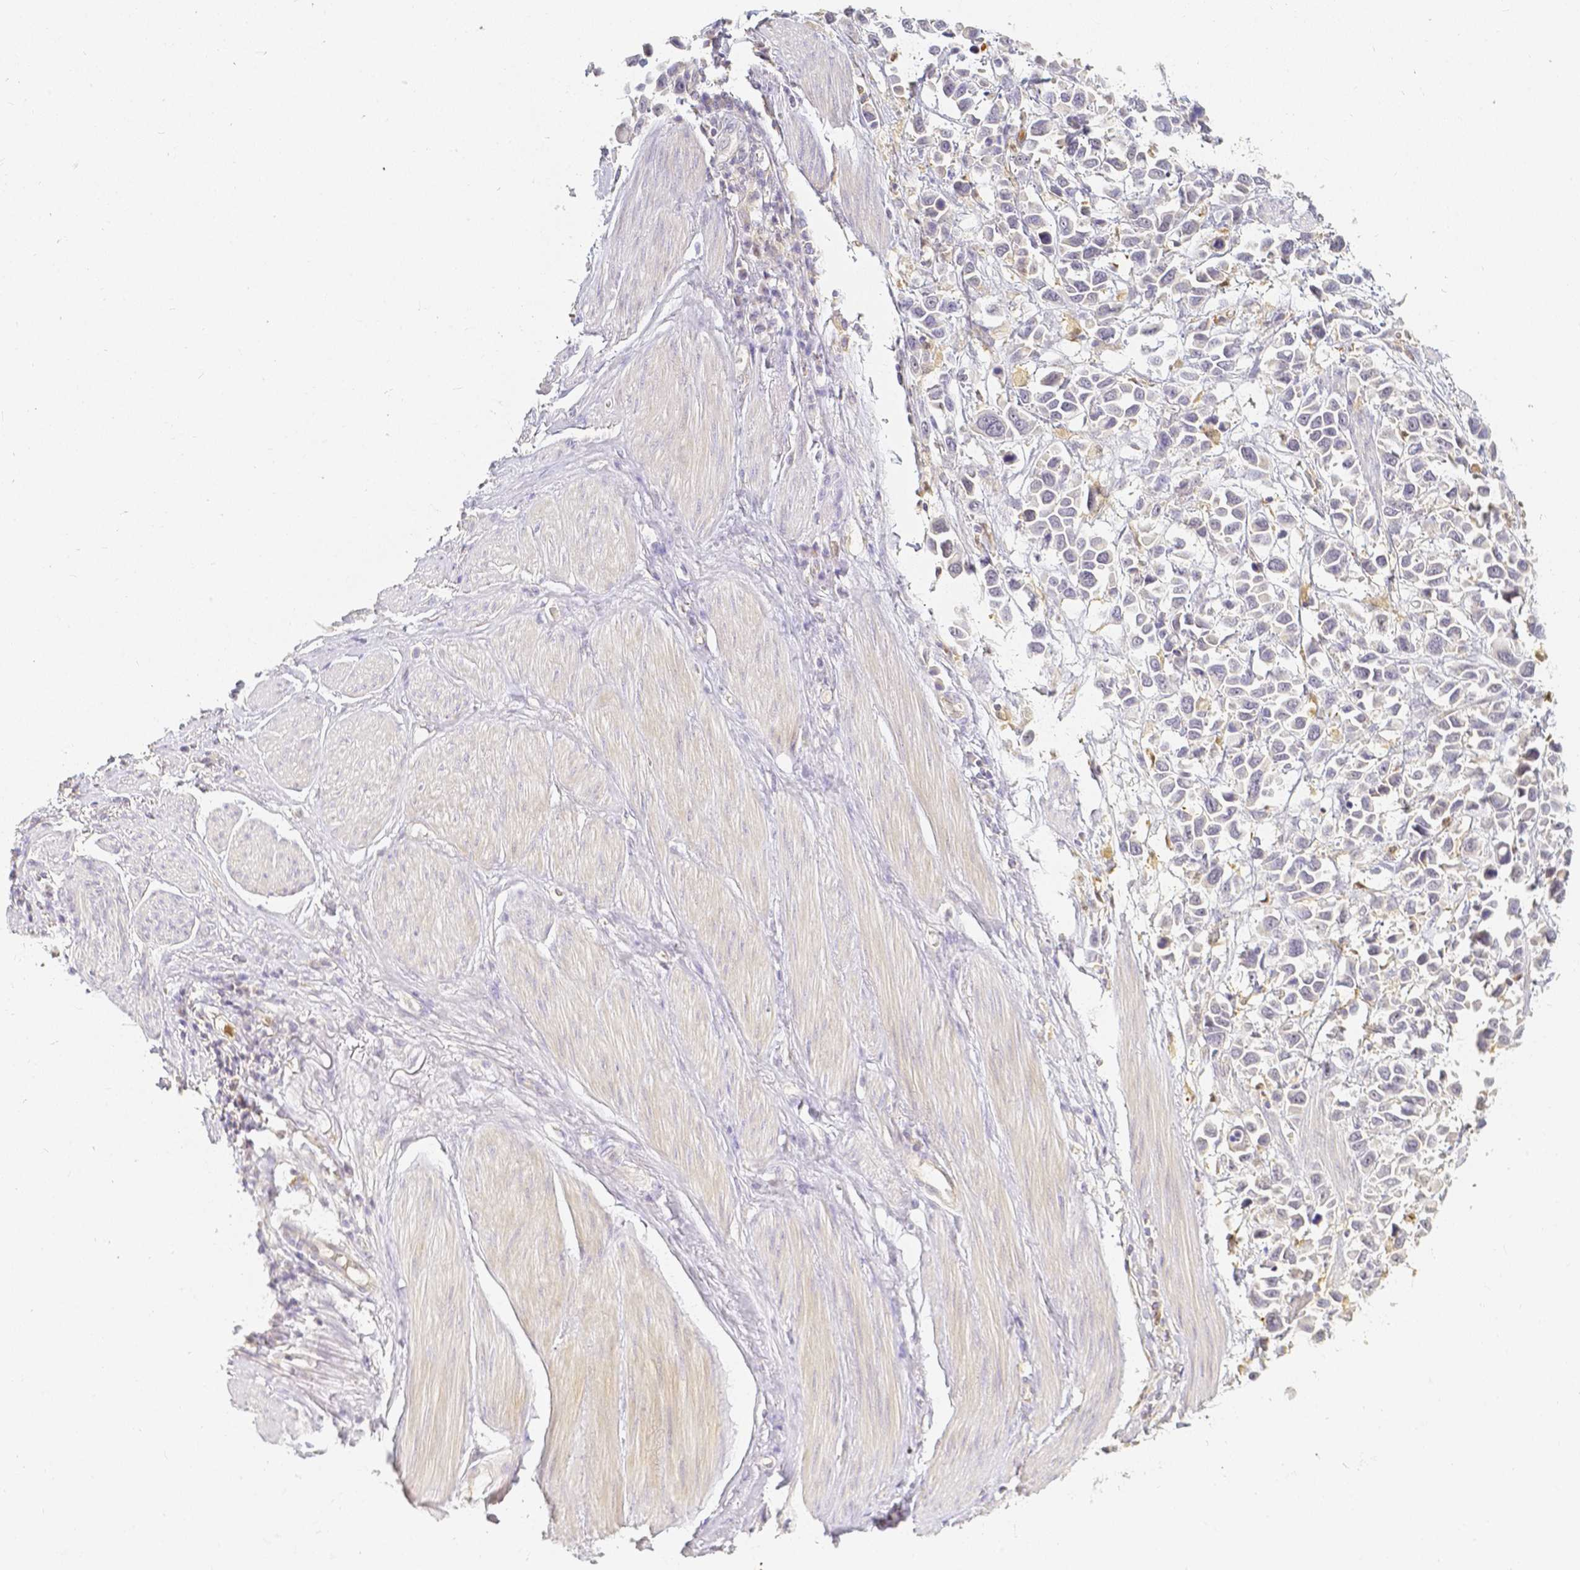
{"staining": {"intensity": "negative", "quantity": "none", "location": "none"}, "tissue": "stomach cancer", "cell_type": "Tumor cells", "image_type": "cancer", "snomed": [{"axis": "morphology", "description": "Adenocarcinoma, NOS"}, {"axis": "topography", "description": "Stomach"}], "caption": "IHC of human stomach adenocarcinoma displays no expression in tumor cells.", "gene": "KCNH1", "patient": {"sex": "female", "age": 81}}